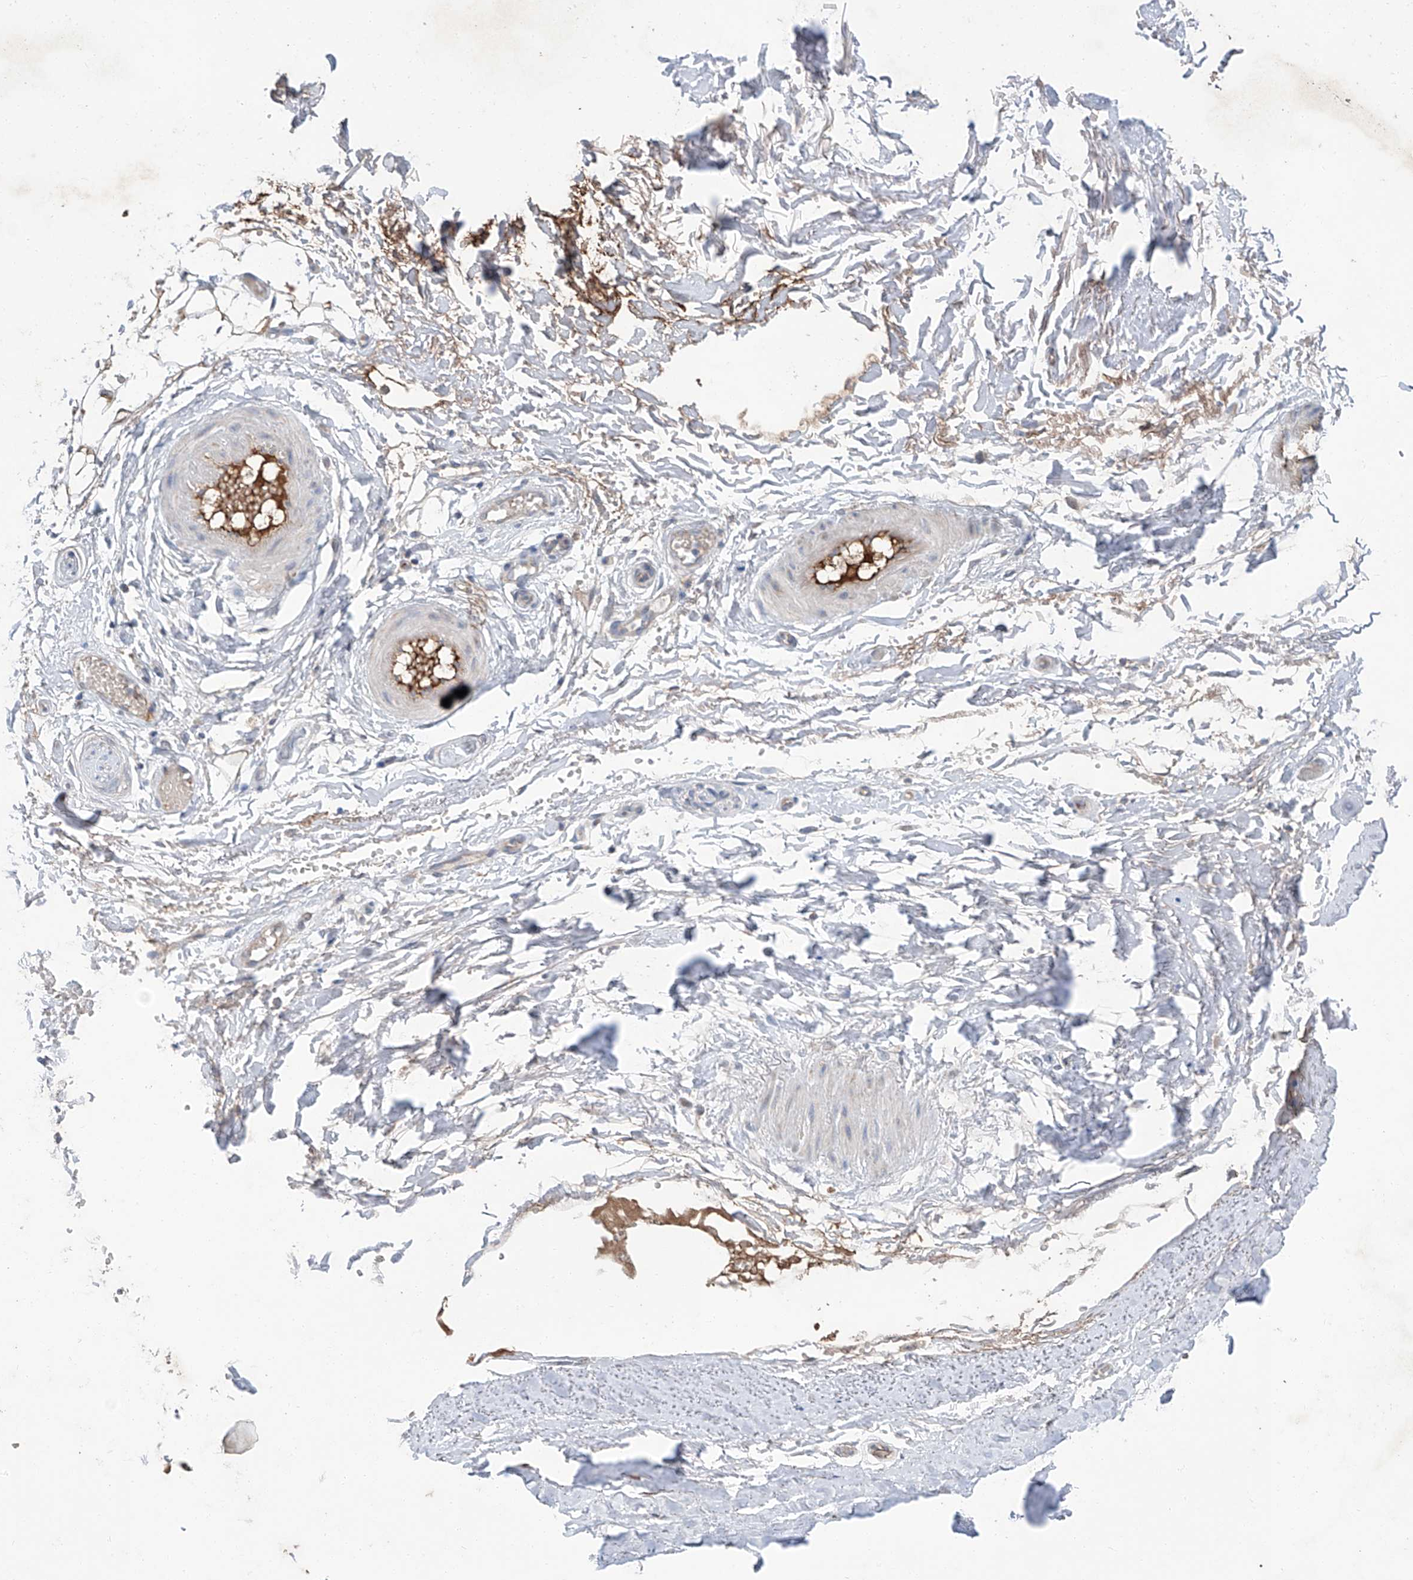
{"staining": {"intensity": "moderate", "quantity": ">75%", "location": "cytoplasmic/membranous"}, "tissue": "adipose tissue", "cell_type": "Adipocytes", "image_type": "normal", "snomed": [{"axis": "morphology", "description": "Normal tissue, NOS"}, {"axis": "morphology", "description": "Basal cell carcinoma"}, {"axis": "topography", "description": "Skin"}], "caption": "This photomicrograph reveals immunohistochemistry (IHC) staining of normal human adipose tissue, with medium moderate cytoplasmic/membranous staining in approximately >75% of adipocytes.", "gene": "SIX4", "patient": {"sex": "female", "age": 89}}